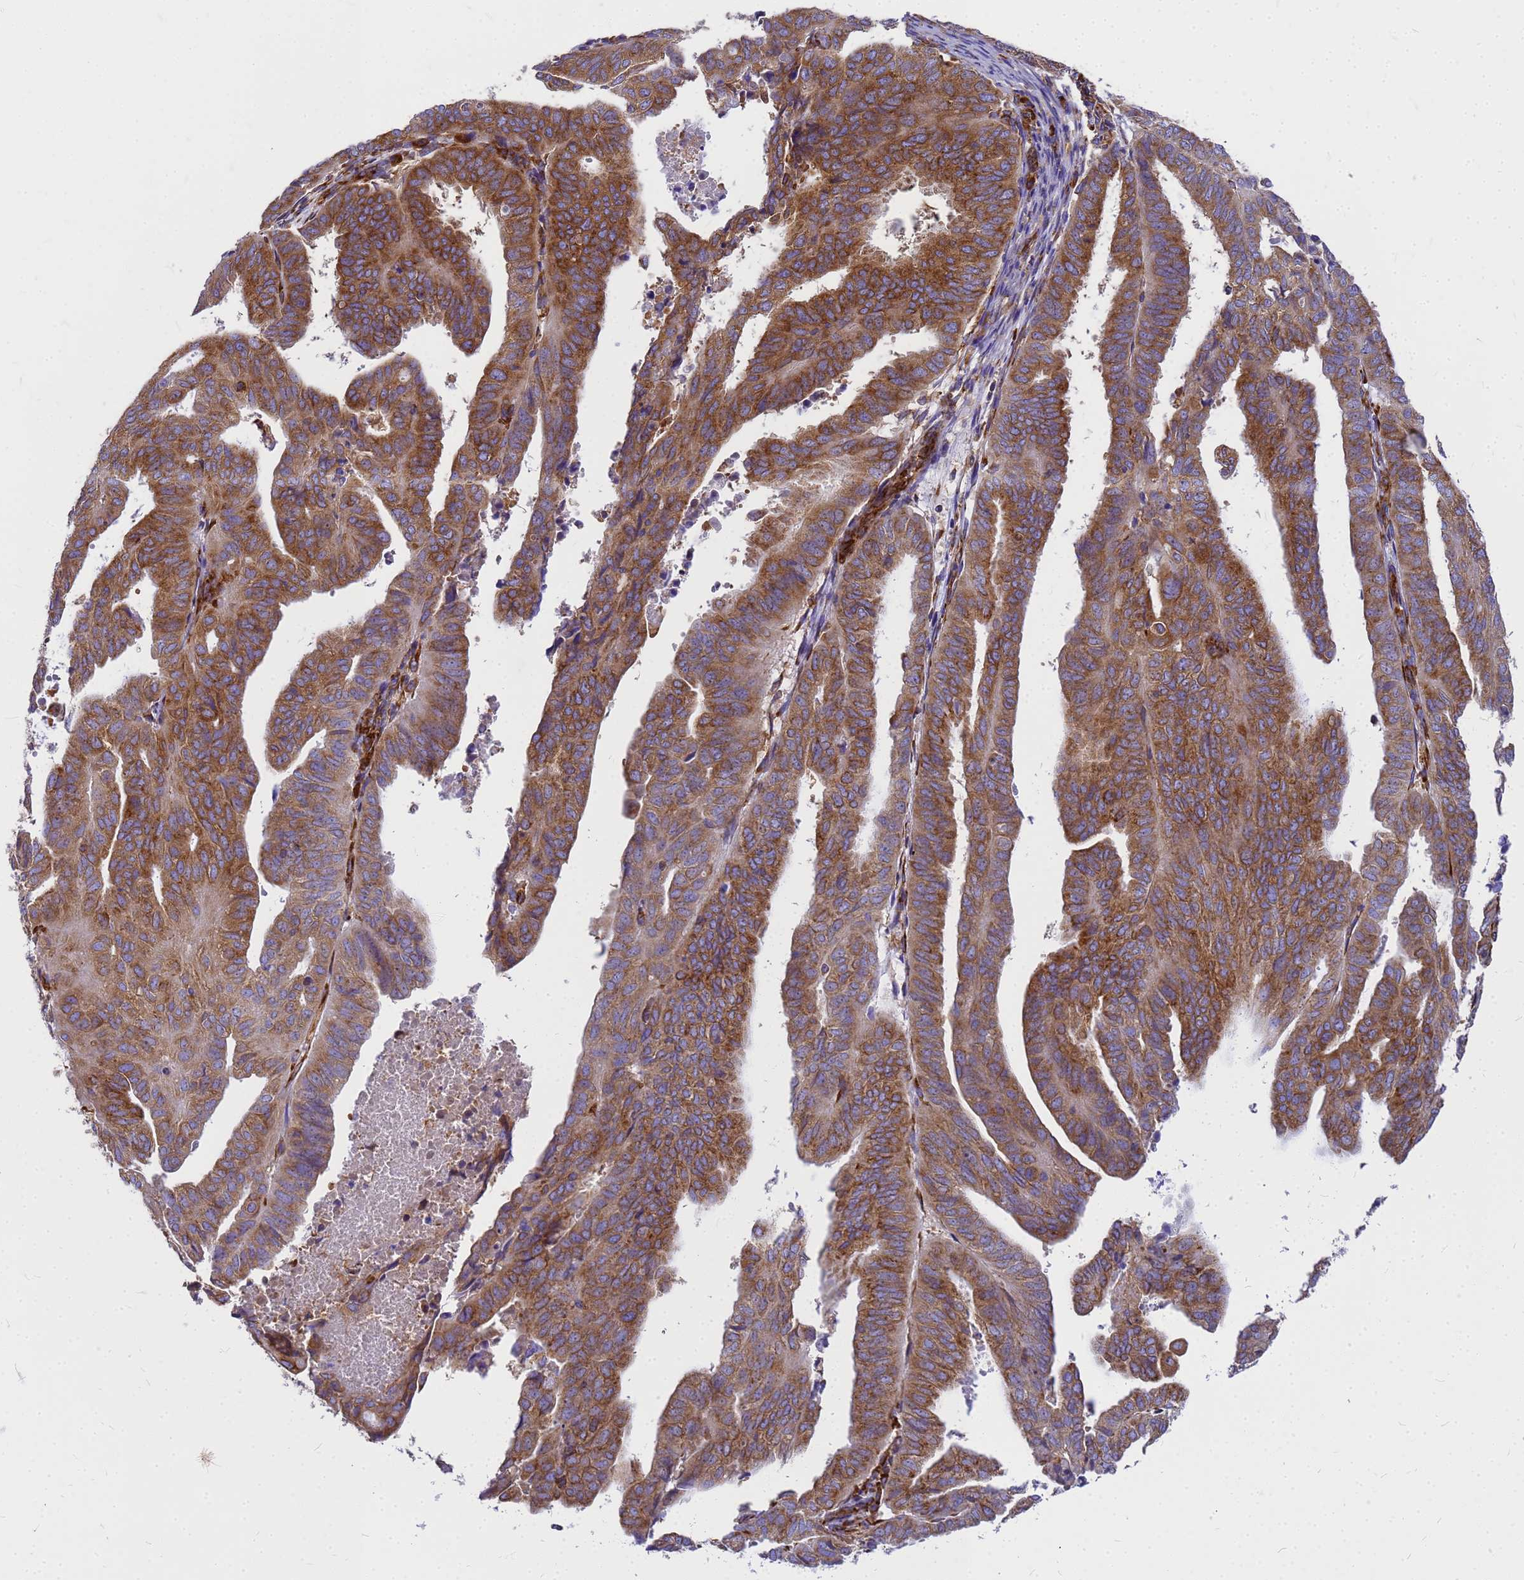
{"staining": {"intensity": "moderate", "quantity": ">75%", "location": "cytoplasmic/membranous"}, "tissue": "endometrial cancer", "cell_type": "Tumor cells", "image_type": "cancer", "snomed": [{"axis": "morphology", "description": "Adenocarcinoma, NOS"}, {"axis": "topography", "description": "Uterus"}], "caption": "About >75% of tumor cells in endometrial adenocarcinoma display moderate cytoplasmic/membranous protein expression as visualized by brown immunohistochemical staining.", "gene": "EEF1D", "patient": {"sex": "female", "age": 77}}